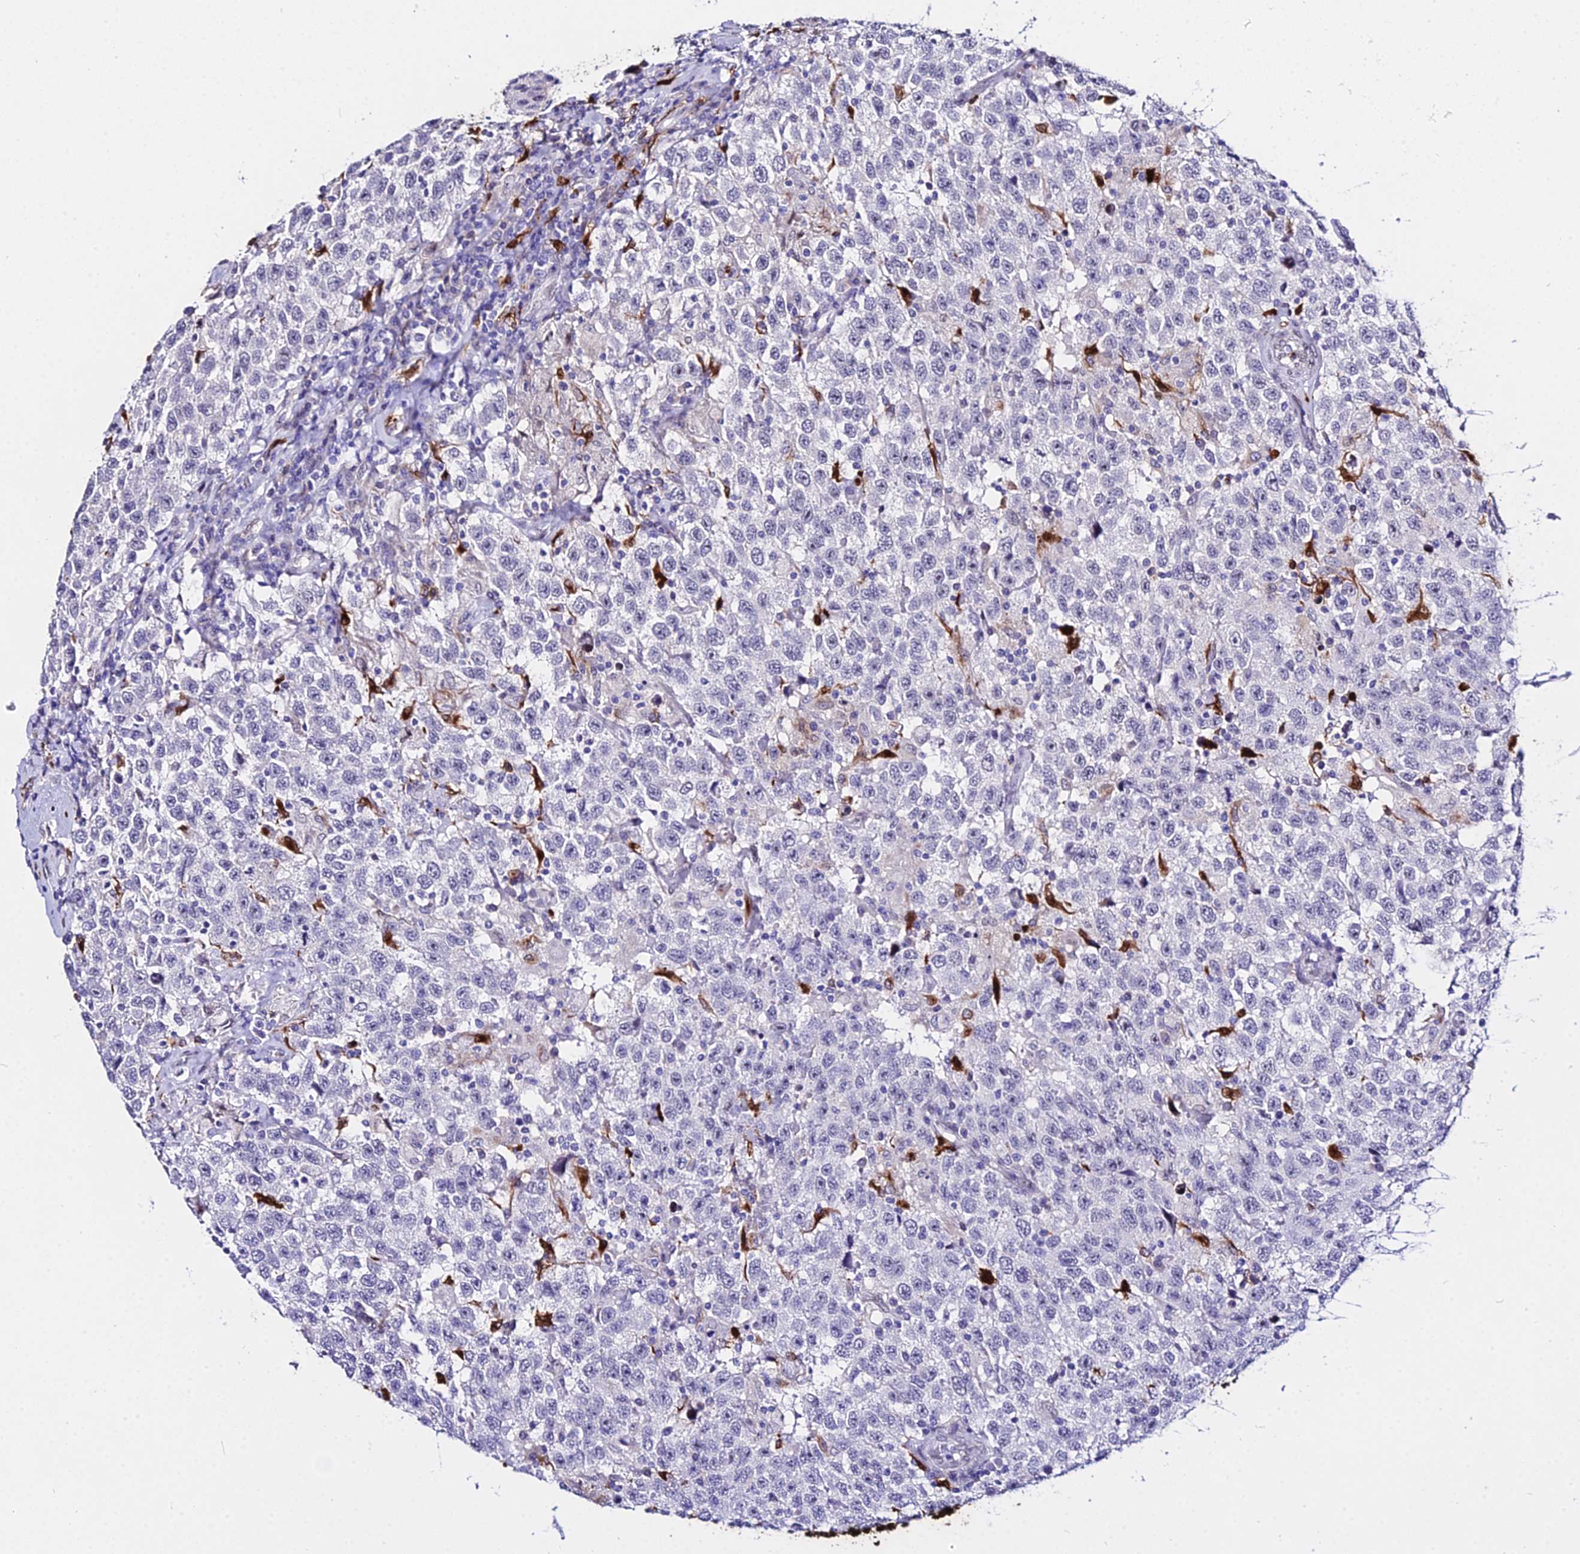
{"staining": {"intensity": "negative", "quantity": "none", "location": "none"}, "tissue": "testis cancer", "cell_type": "Tumor cells", "image_type": "cancer", "snomed": [{"axis": "morphology", "description": "Seminoma, NOS"}, {"axis": "topography", "description": "Testis"}], "caption": "The photomicrograph displays no significant positivity in tumor cells of testis seminoma. (DAB immunohistochemistry (IHC) visualized using brightfield microscopy, high magnification).", "gene": "MCM10", "patient": {"sex": "male", "age": 41}}